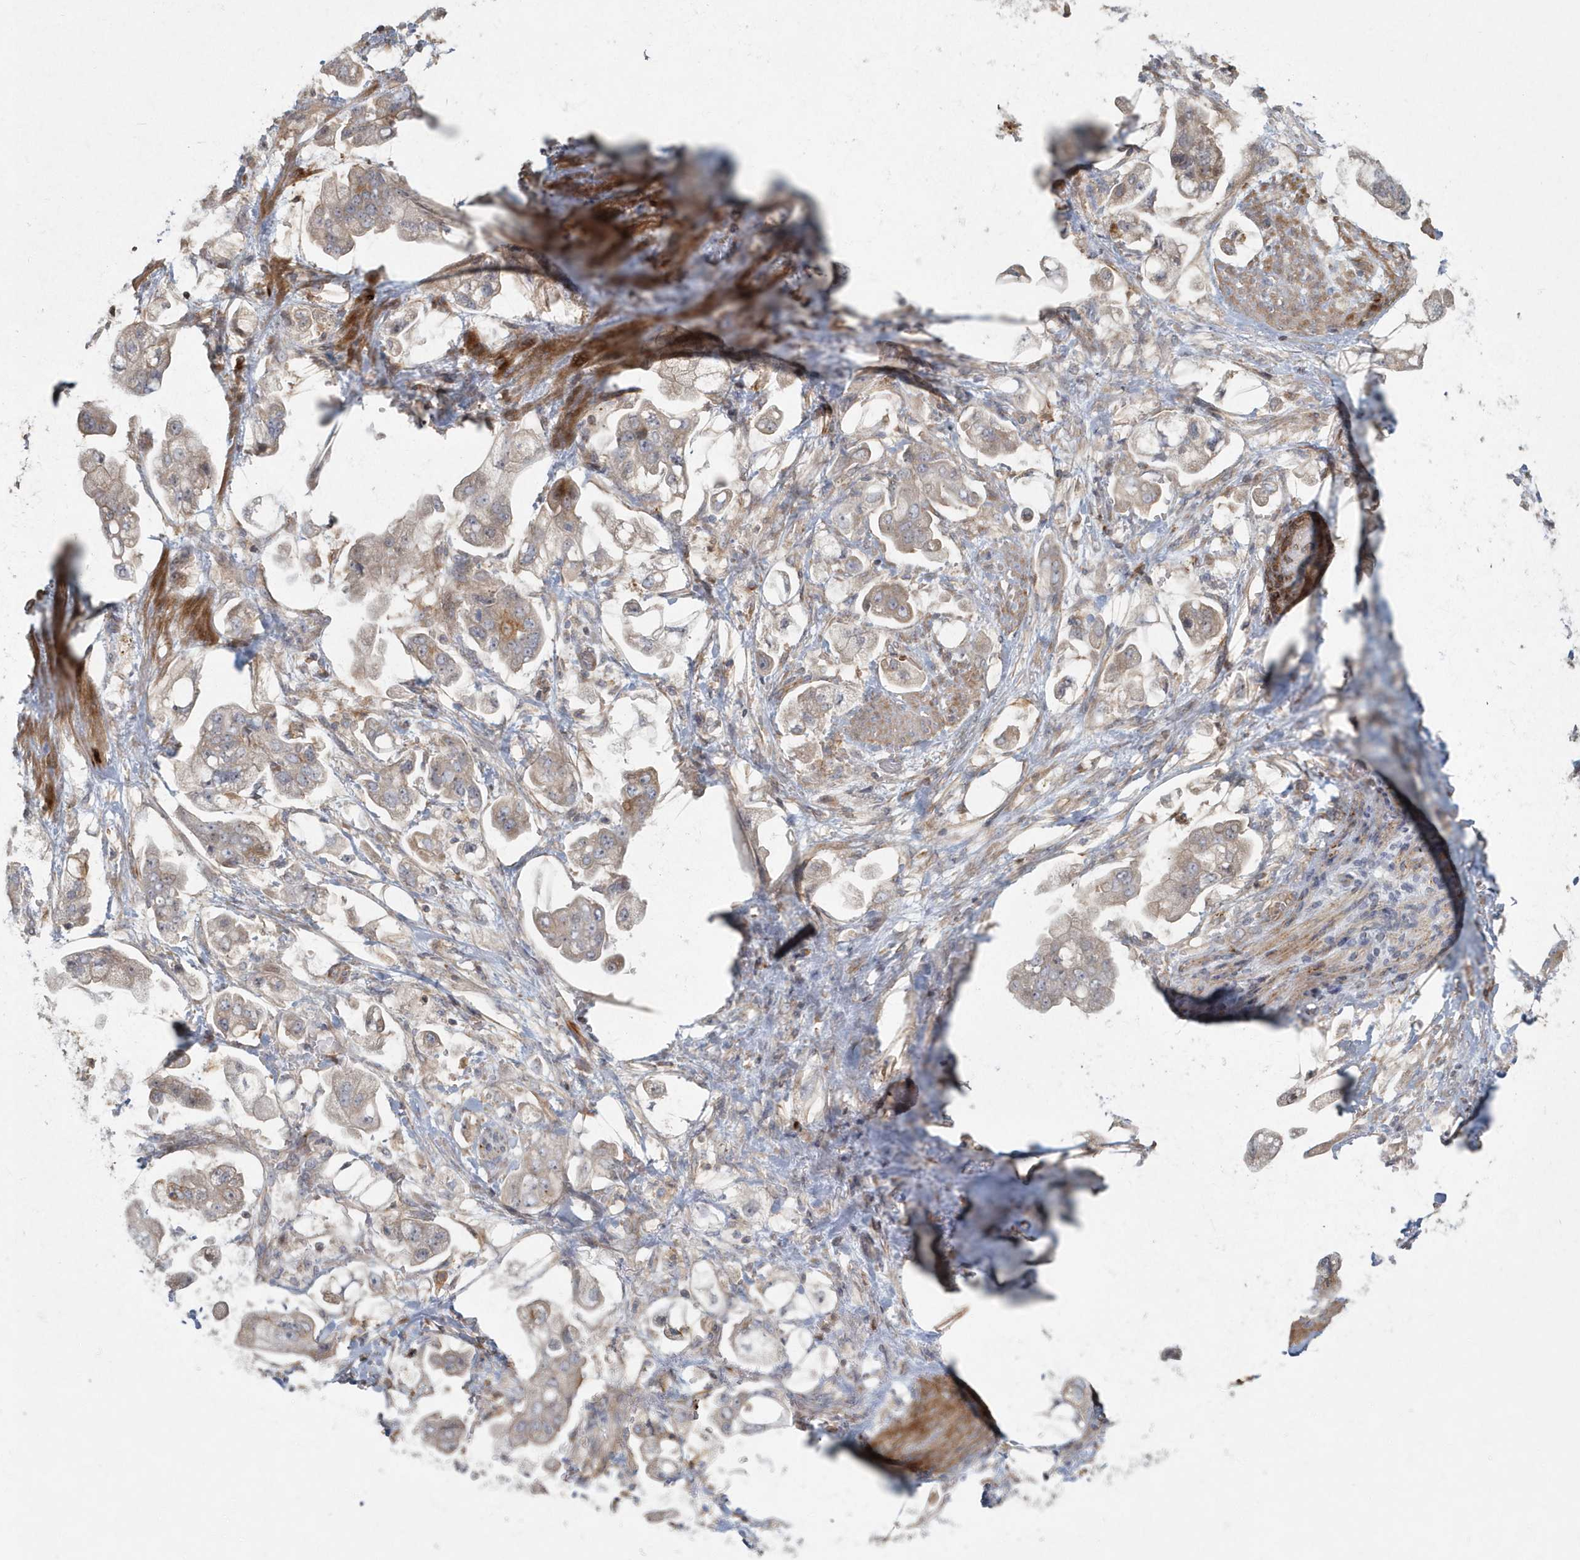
{"staining": {"intensity": "weak", "quantity": "<25%", "location": "cytoplasmic/membranous"}, "tissue": "stomach cancer", "cell_type": "Tumor cells", "image_type": "cancer", "snomed": [{"axis": "morphology", "description": "Adenocarcinoma, NOS"}, {"axis": "topography", "description": "Stomach"}], "caption": "IHC photomicrograph of adenocarcinoma (stomach) stained for a protein (brown), which exhibits no expression in tumor cells. (DAB IHC visualized using brightfield microscopy, high magnification).", "gene": "ARHGEF38", "patient": {"sex": "male", "age": 62}}